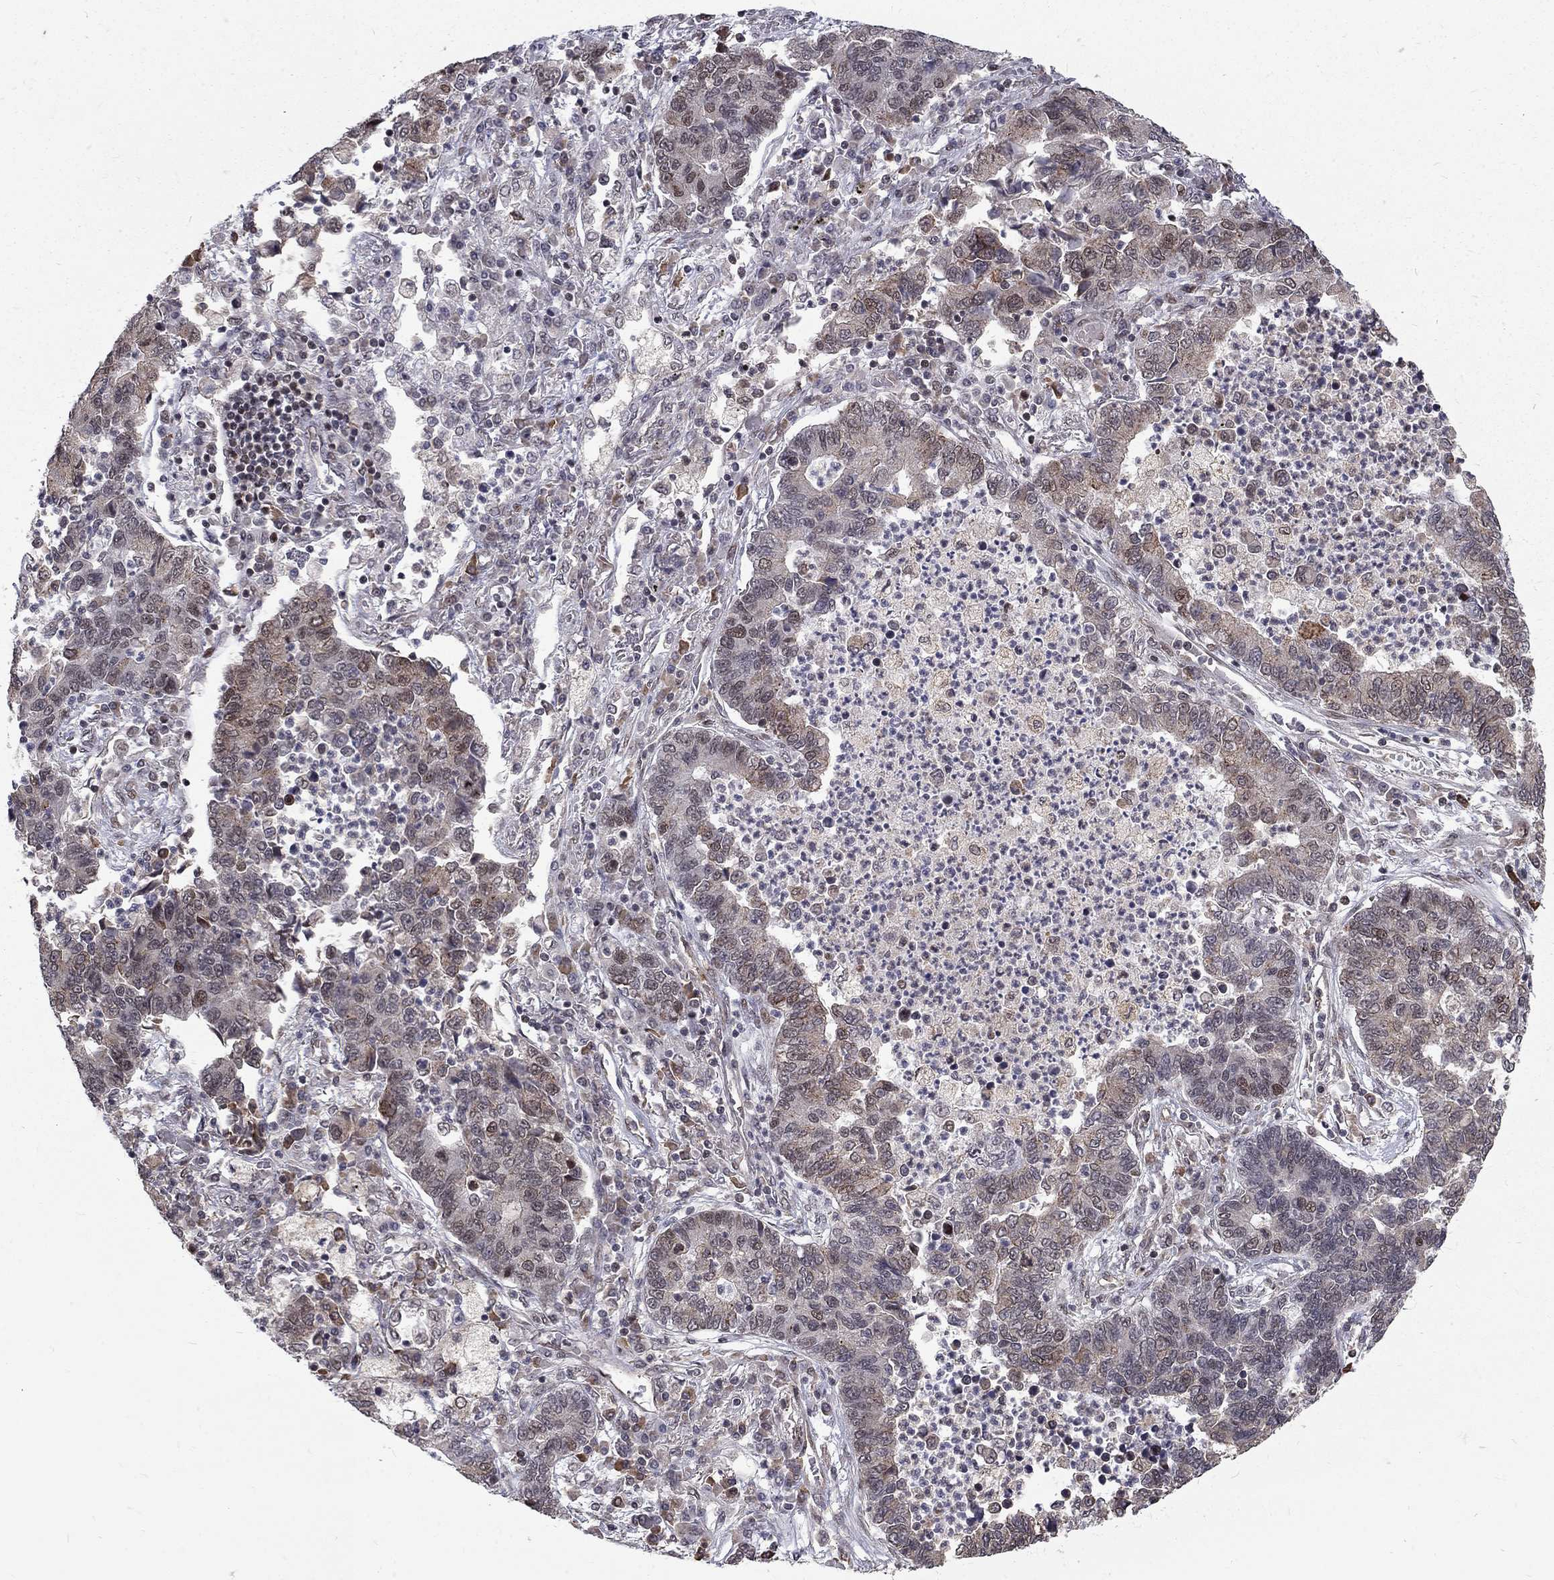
{"staining": {"intensity": "weak", "quantity": "<25%", "location": "cytoplasmic/membranous"}, "tissue": "lung cancer", "cell_type": "Tumor cells", "image_type": "cancer", "snomed": [{"axis": "morphology", "description": "Adenocarcinoma, NOS"}, {"axis": "topography", "description": "Lung"}], "caption": "Lung adenocarcinoma was stained to show a protein in brown. There is no significant positivity in tumor cells.", "gene": "TCEAL1", "patient": {"sex": "female", "age": 57}}